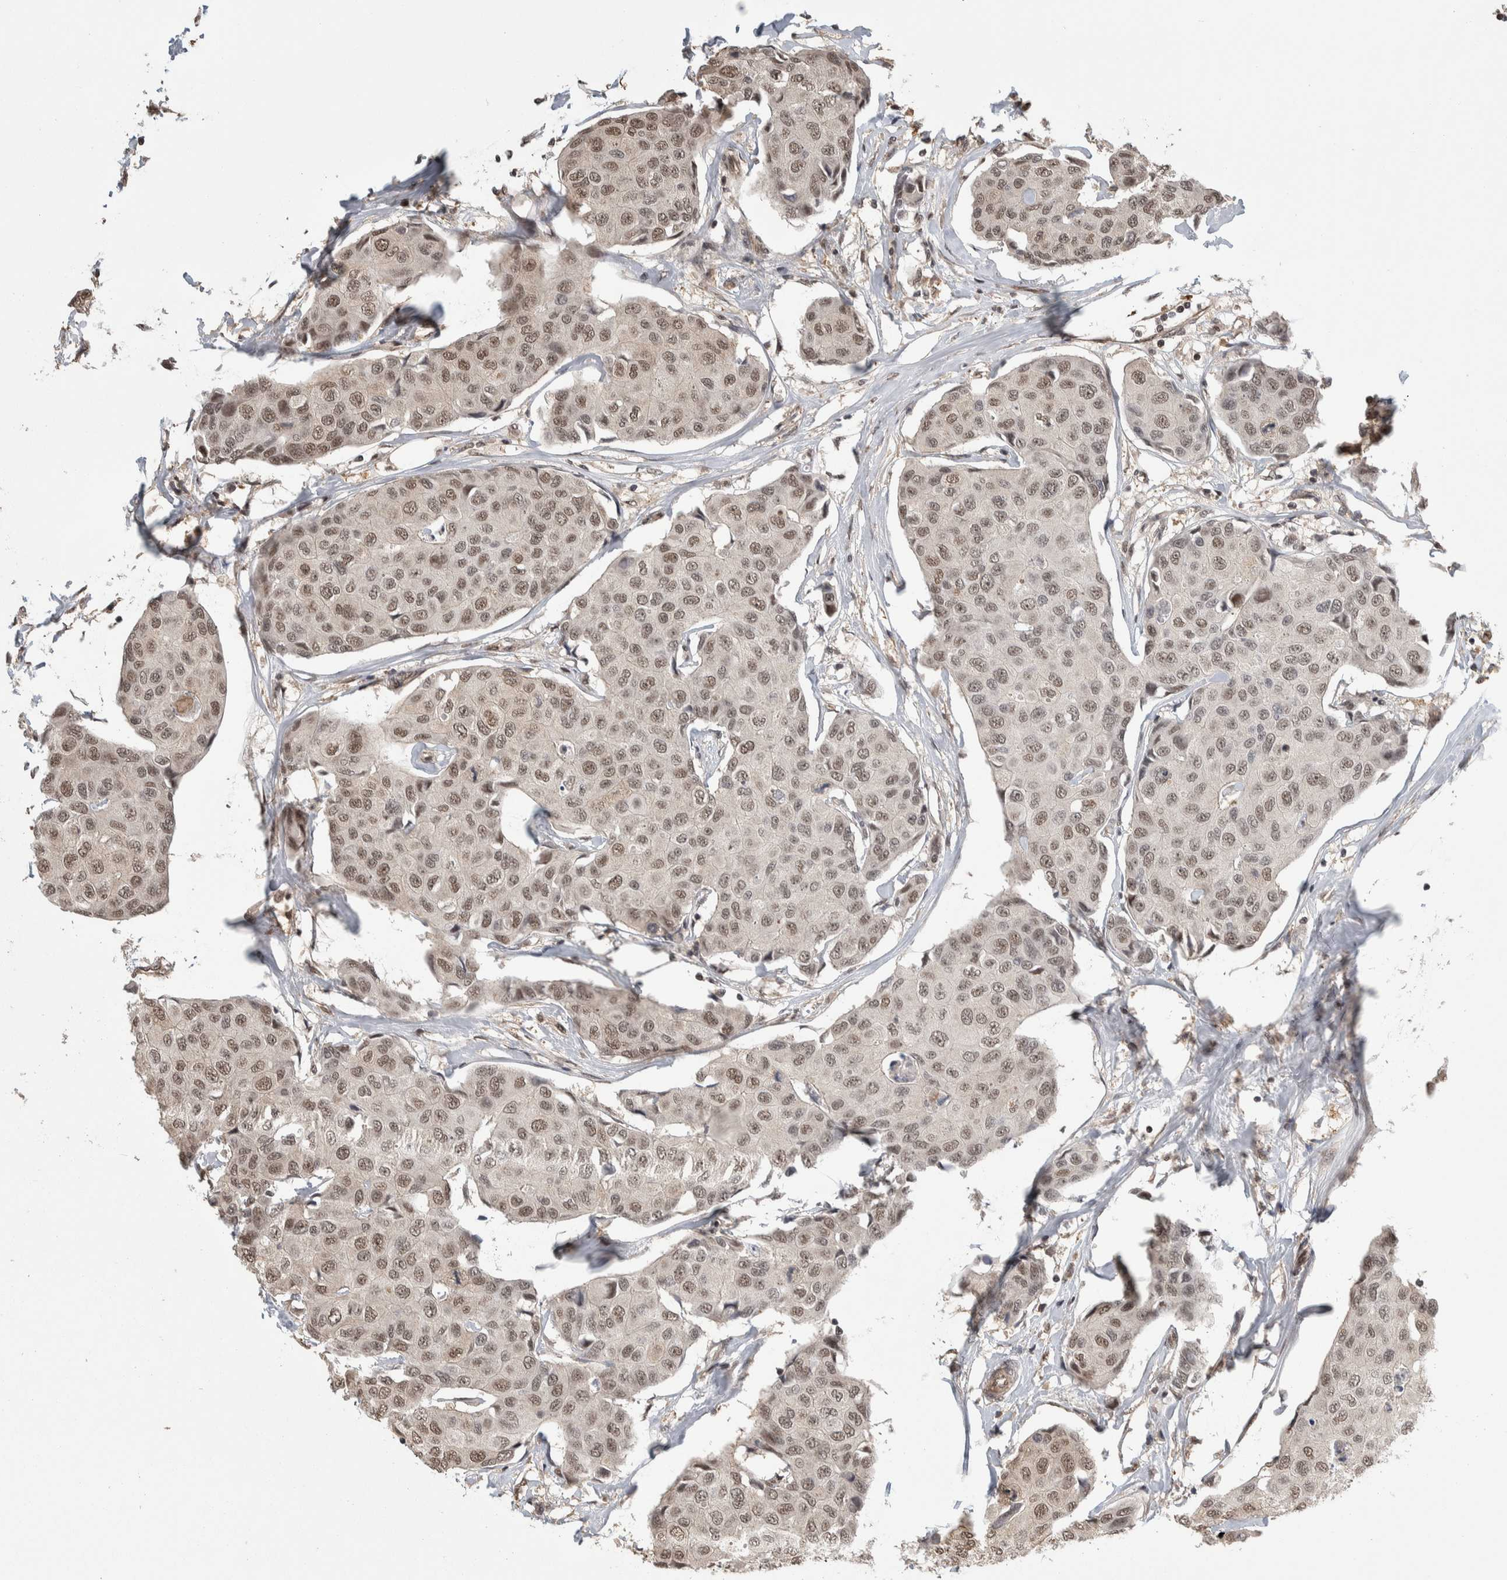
{"staining": {"intensity": "weak", "quantity": ">75%", "location": "nuclear"}, "tissue": "breast cancer", "cell_type": "Tumor cells", "image_type": "cancer", "snomed": [{"axis": "morphology", "description": "Duct carcinoma"}, {"axis": "topography", "description": "Breast"}], "caption": "Immunohistochemistry (IHC) image of human intraductal carcinoma (breast) stained for a protein (brown), which exhibits low levels of weak nuclear positivity in approximately >75% of tumor cells.", "gene": "ZNF592", "patient": {"sex": "female", "age": 80}}